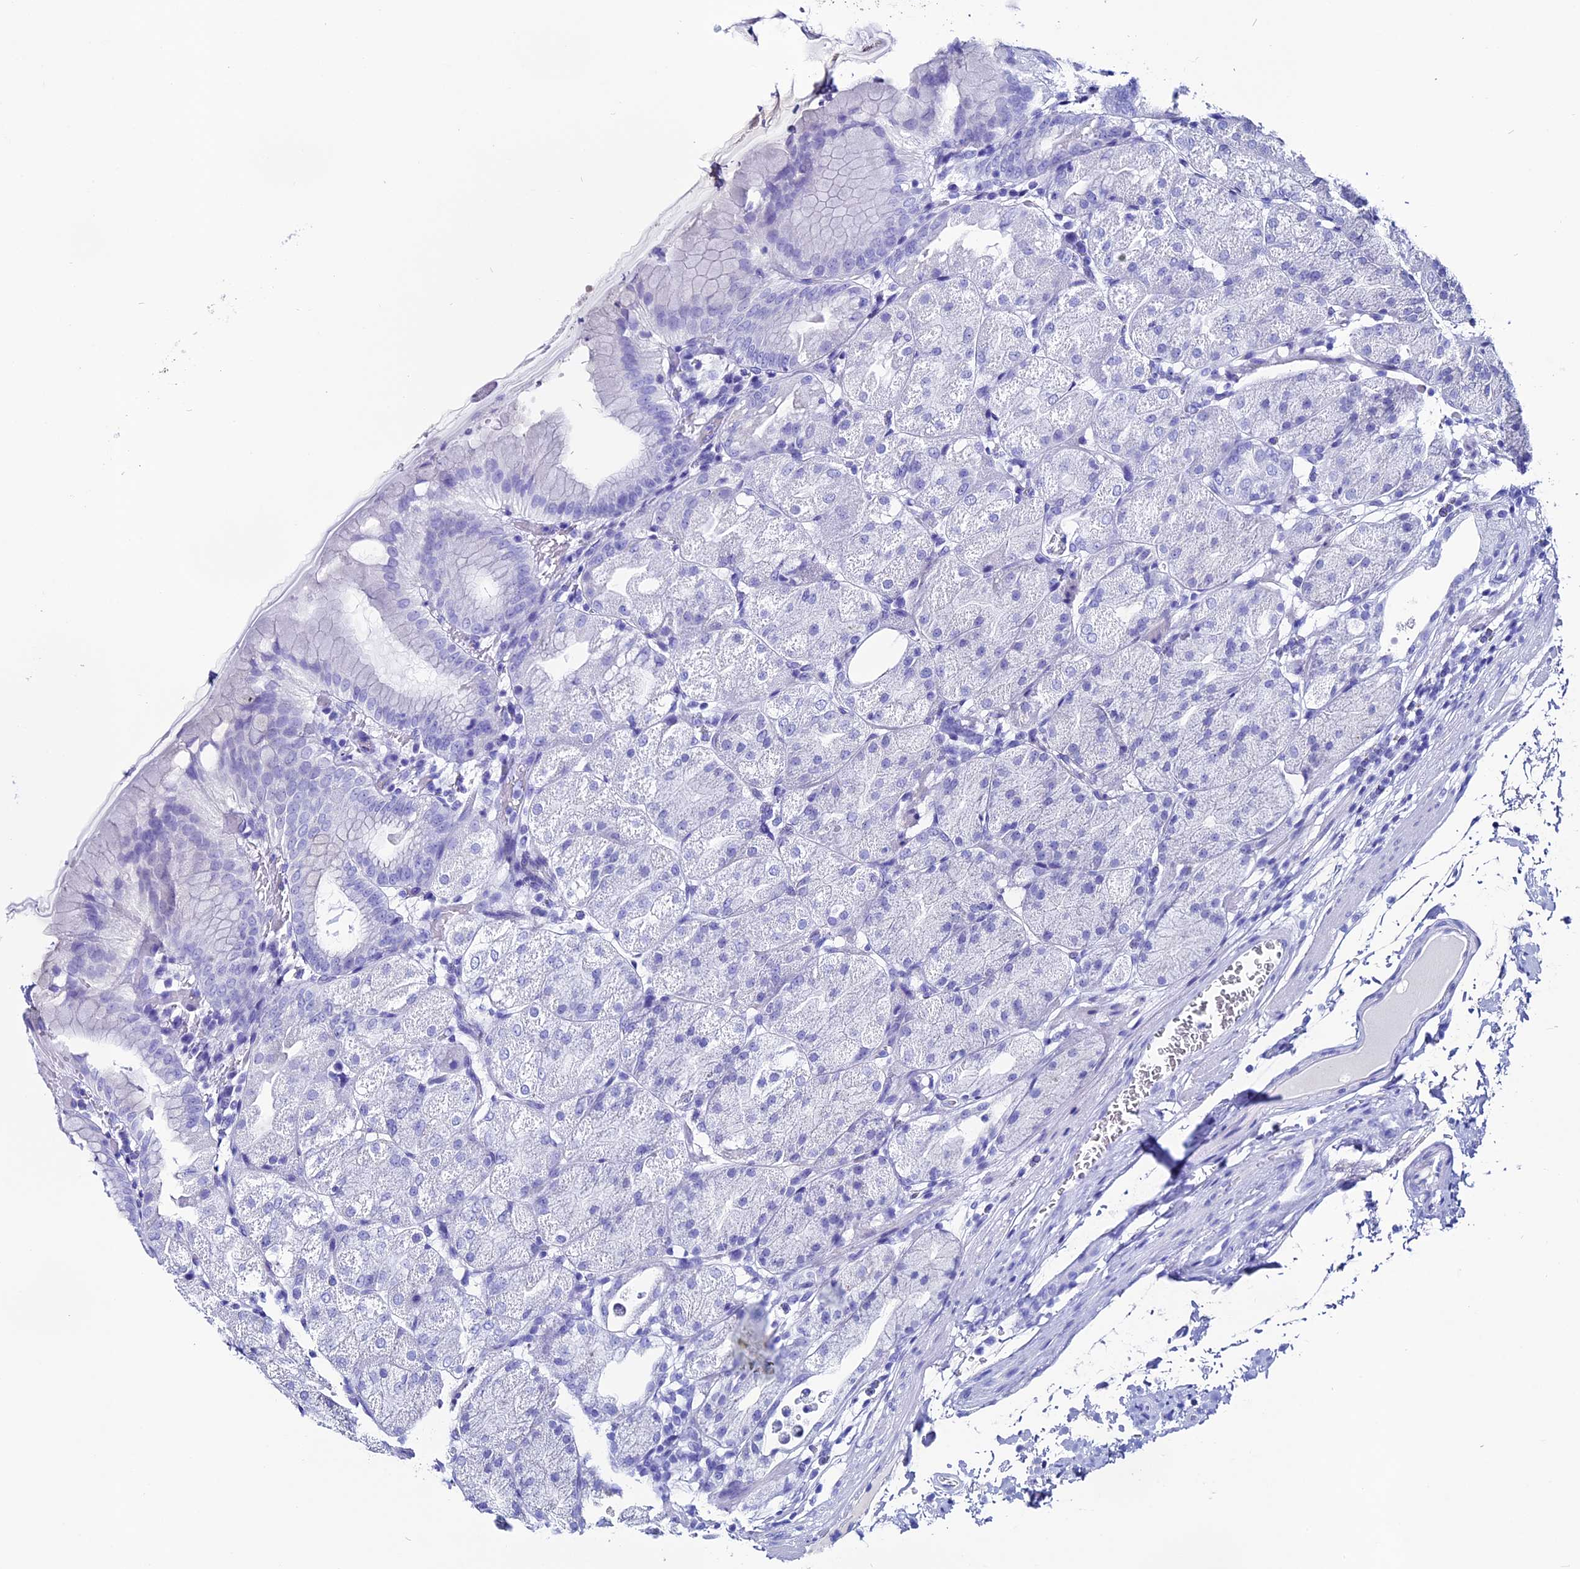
{"staining": {"intensity": "negative", "quantity": "none", "location": "none"}, "tissue": "stomach", "cell_type": "Glandular cells", "image_type": "normal", "snomed": [{"axis": "morphology", "description": "Normal tissue, NOS"}, {"axis": "topography", "description": "Stomach, upper"}, {"axis": "topography", "description": "Stomach, lower"}], "caption": "Stomach stained for a protein using IHC shows no positivity glandular cells.", "gene": "ANKRD29", "patient": {"sex": "male", "age": 62}}